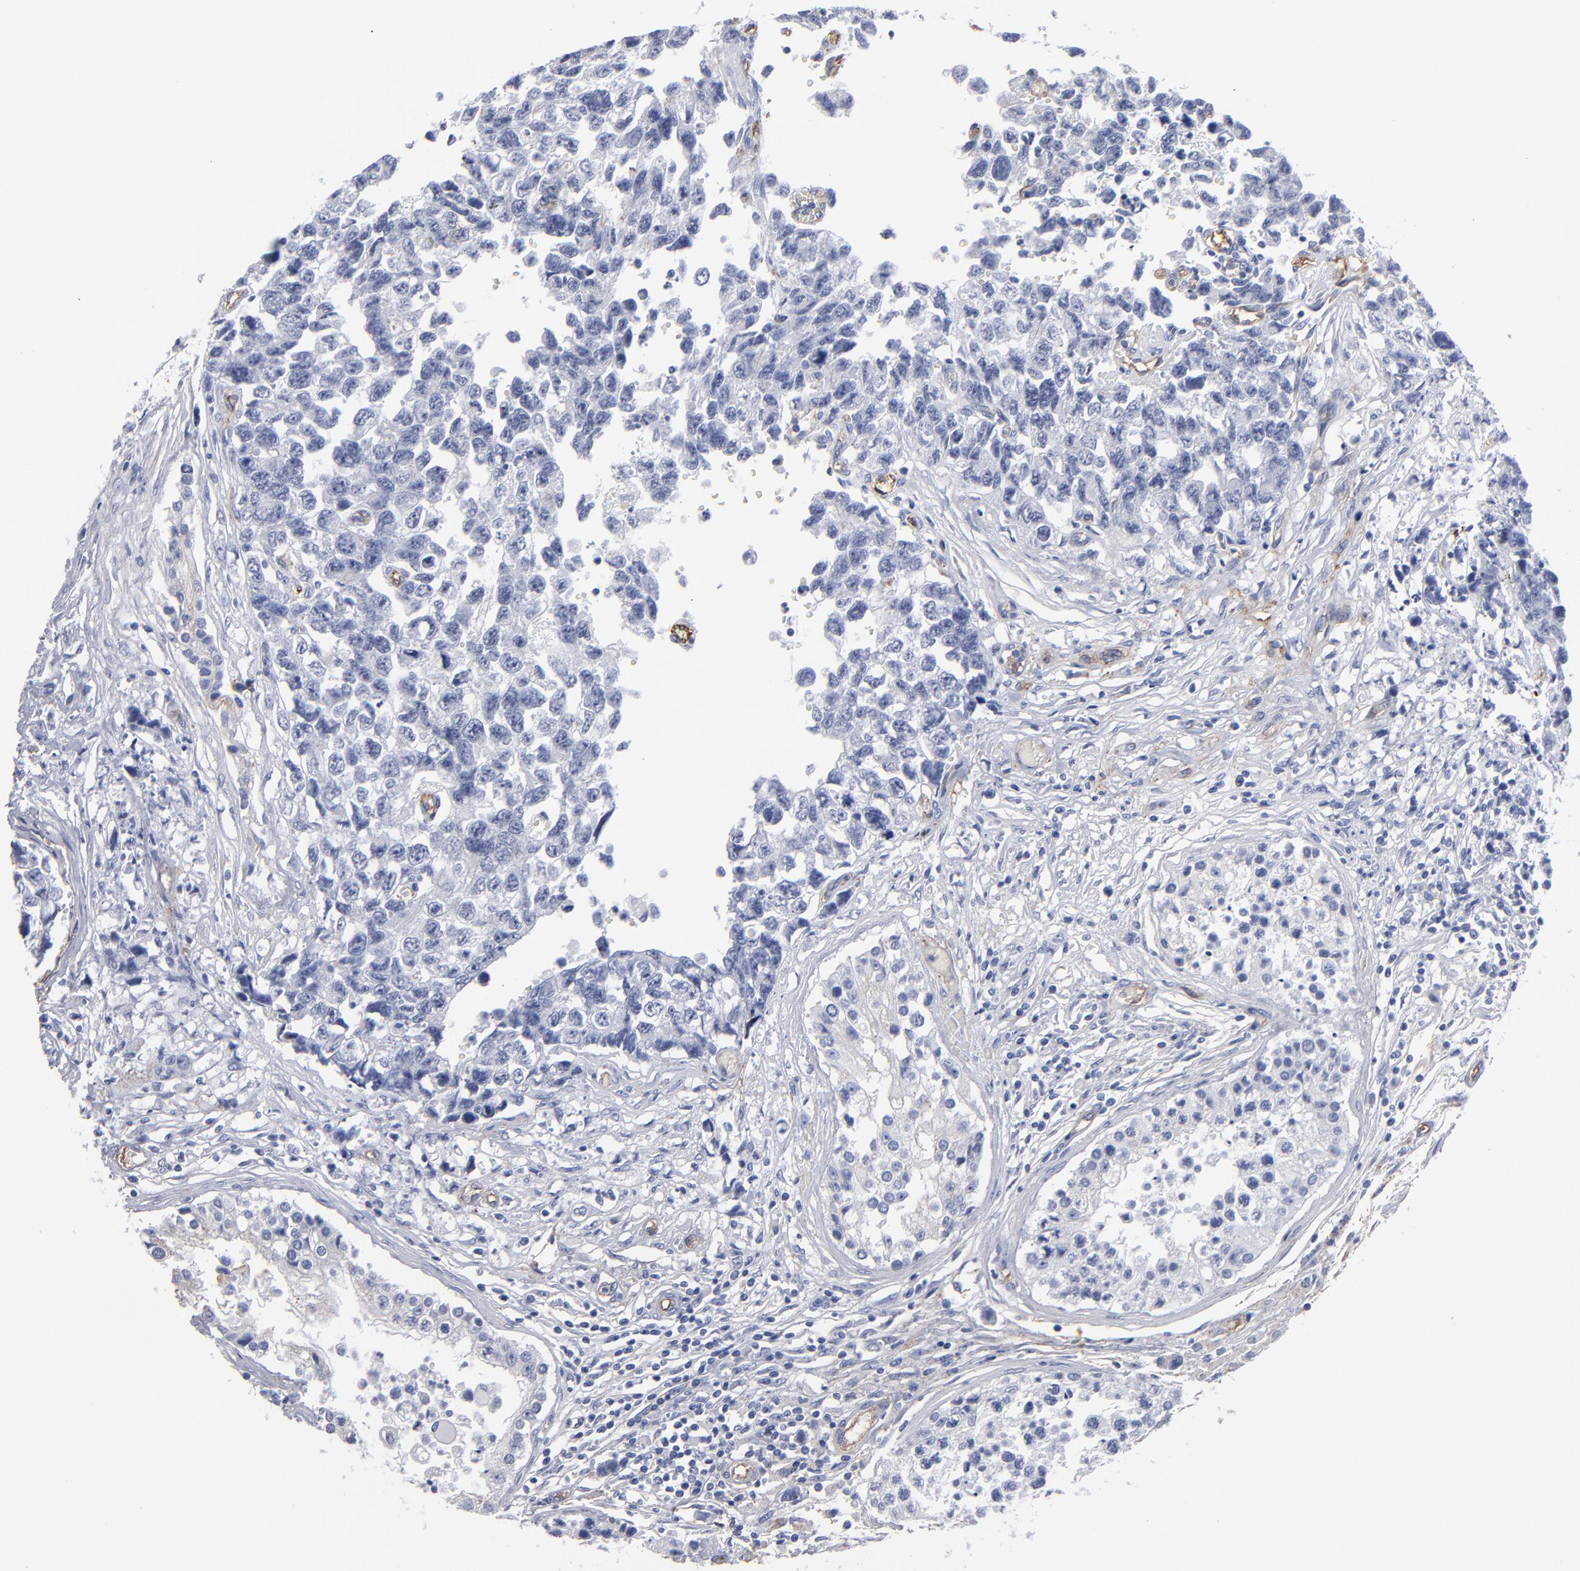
{"staining": {"intensity": "negative", "quantity": "none", "location": "none"}, "tissue": "testis cancer", "cell_type": "Tumor cells", "image_type": "cancer", "snomed": [{"axis": "morphology", "description": "Carcinoma, Embryonal, NOS"}, {"axis": "topography", "description": "Testis"}], "caption": "Testis cancer (embryonal carcinoma) was stained to show a protein in brown. There is no significant positivity in tumor cells.", "gene": "TM4SF1", "patient": {"sex": "male", "age": 31}}